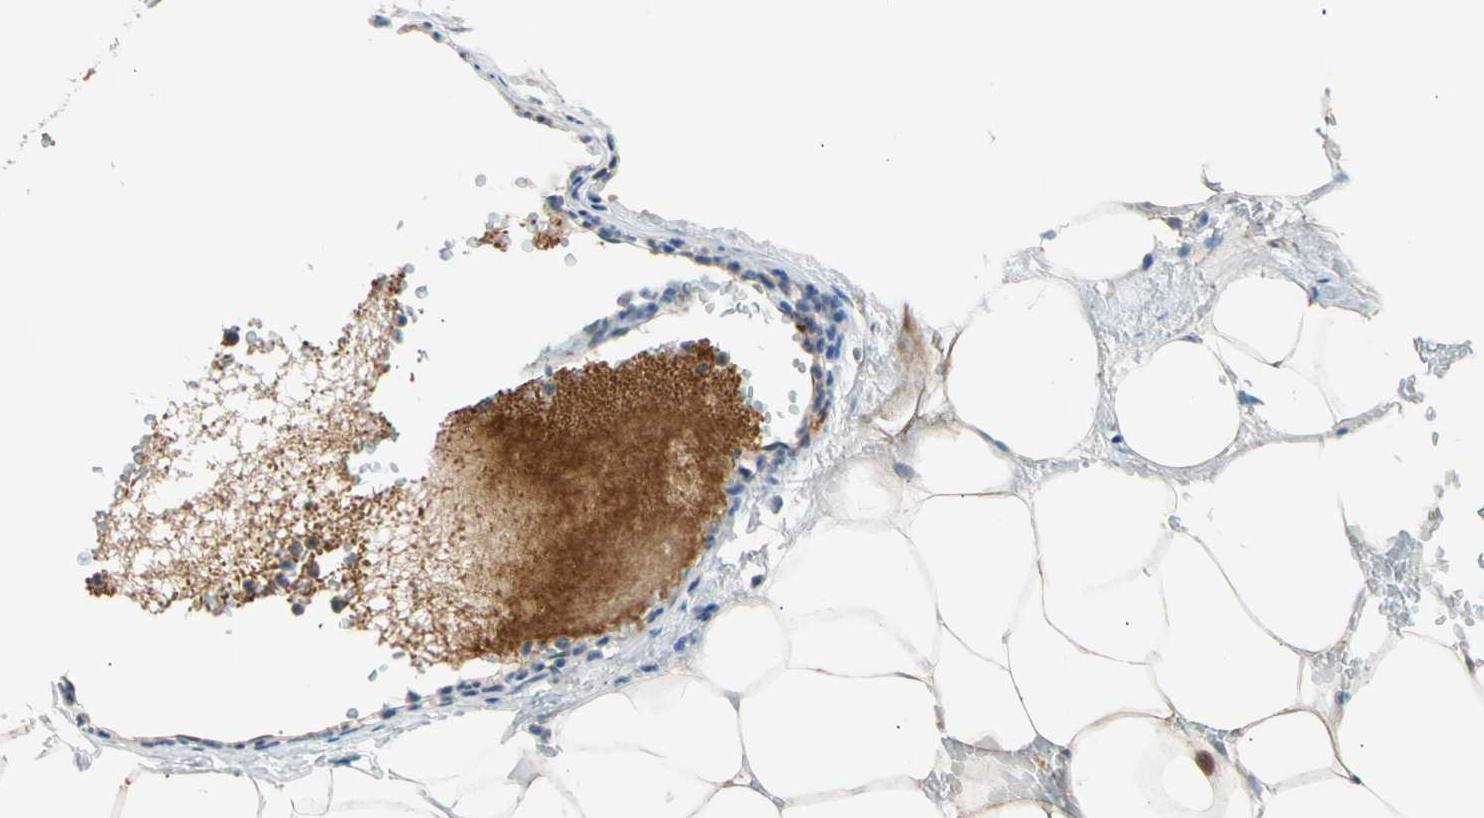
{"staining": {"intensity": "moderate", "quantity": "25%-75%", "location": "cytoplasmic/membranous"}, "tissue": "adipose tissue", "cell_type": "Adipocytes", "image_type": "normal", "snomed": [{"axis": "morphology", "description": "Normal tissue, NOS"}, {"axis": "topography", "description": "Breast"}, {"axis": "topography", "description": "Adipose tissue"}], "caption": "A photomicrograph of adipose tissue stained for a protein demonstrates moderate cytoplasmic/membranous brown staining in adipocytes.", "gene": "CNST", "patient": {"sex": "female", "age": 25}}